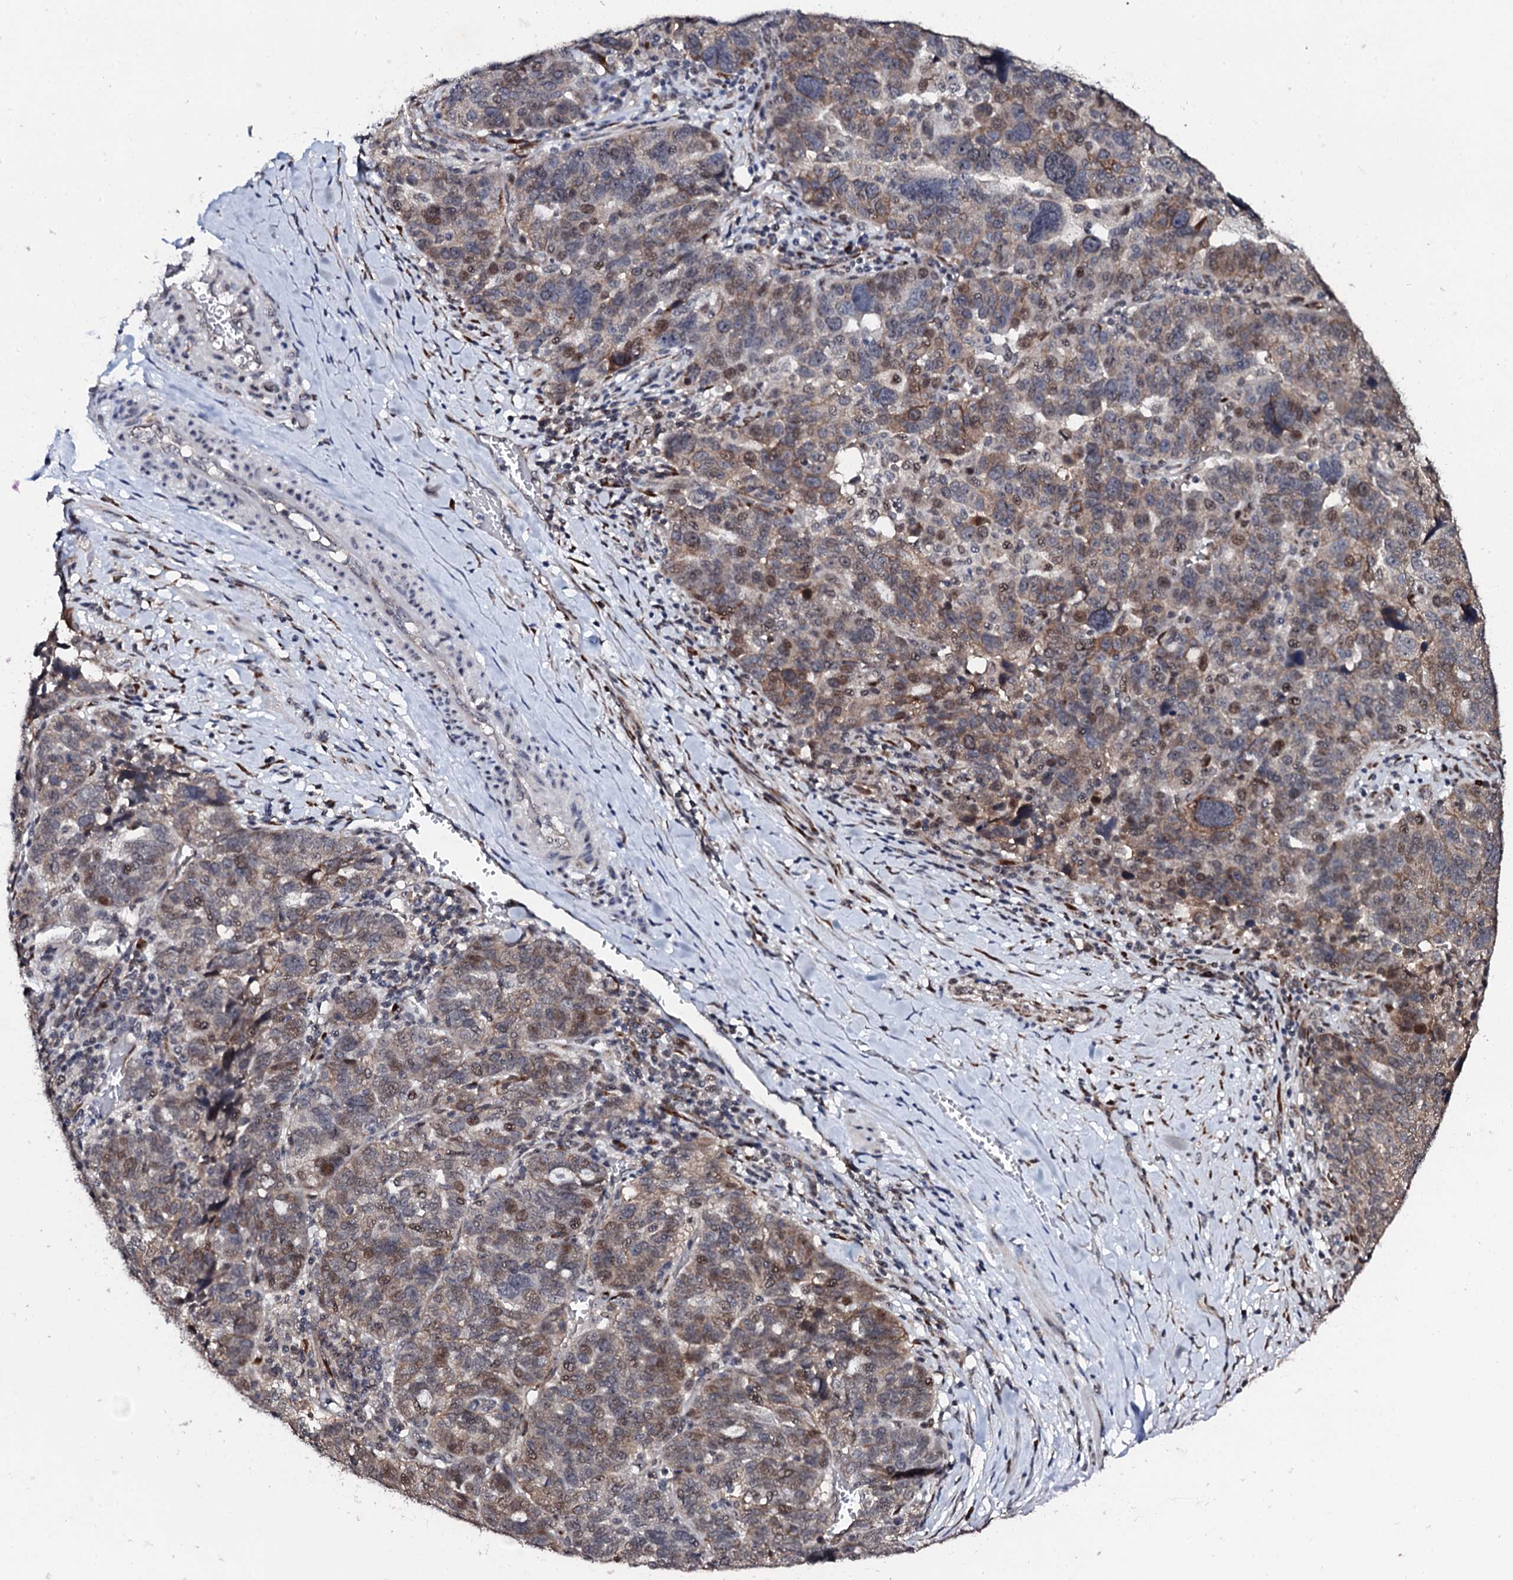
{"staining": {"intensity": "moderate", "quantity": "25%-75%", "location": "cytoplasmic/membranous,nuclear"}, "tissue": "ovarian cancer", "cell_type": "Tumor cells", "image_type": "cancer", "snomed": [{"axis": "morphology", "description": "Cystadenocarcinoma, serous, NOS"}, {"axis": "topography", "description": "Ovary"}], "caption": "Immunohistochemistry (IHC) of ovarian cancer reveals medium levels of moderate cytoplasmic/membranous and nuclear staining in about 25%-75% of tumor cells. (DAB (3,3'-diaminobenzidine) IHC with brightfield microscopy, high magnification).", "gene": "FAM111A", "patient": {"sex": "female", "age": 59}}